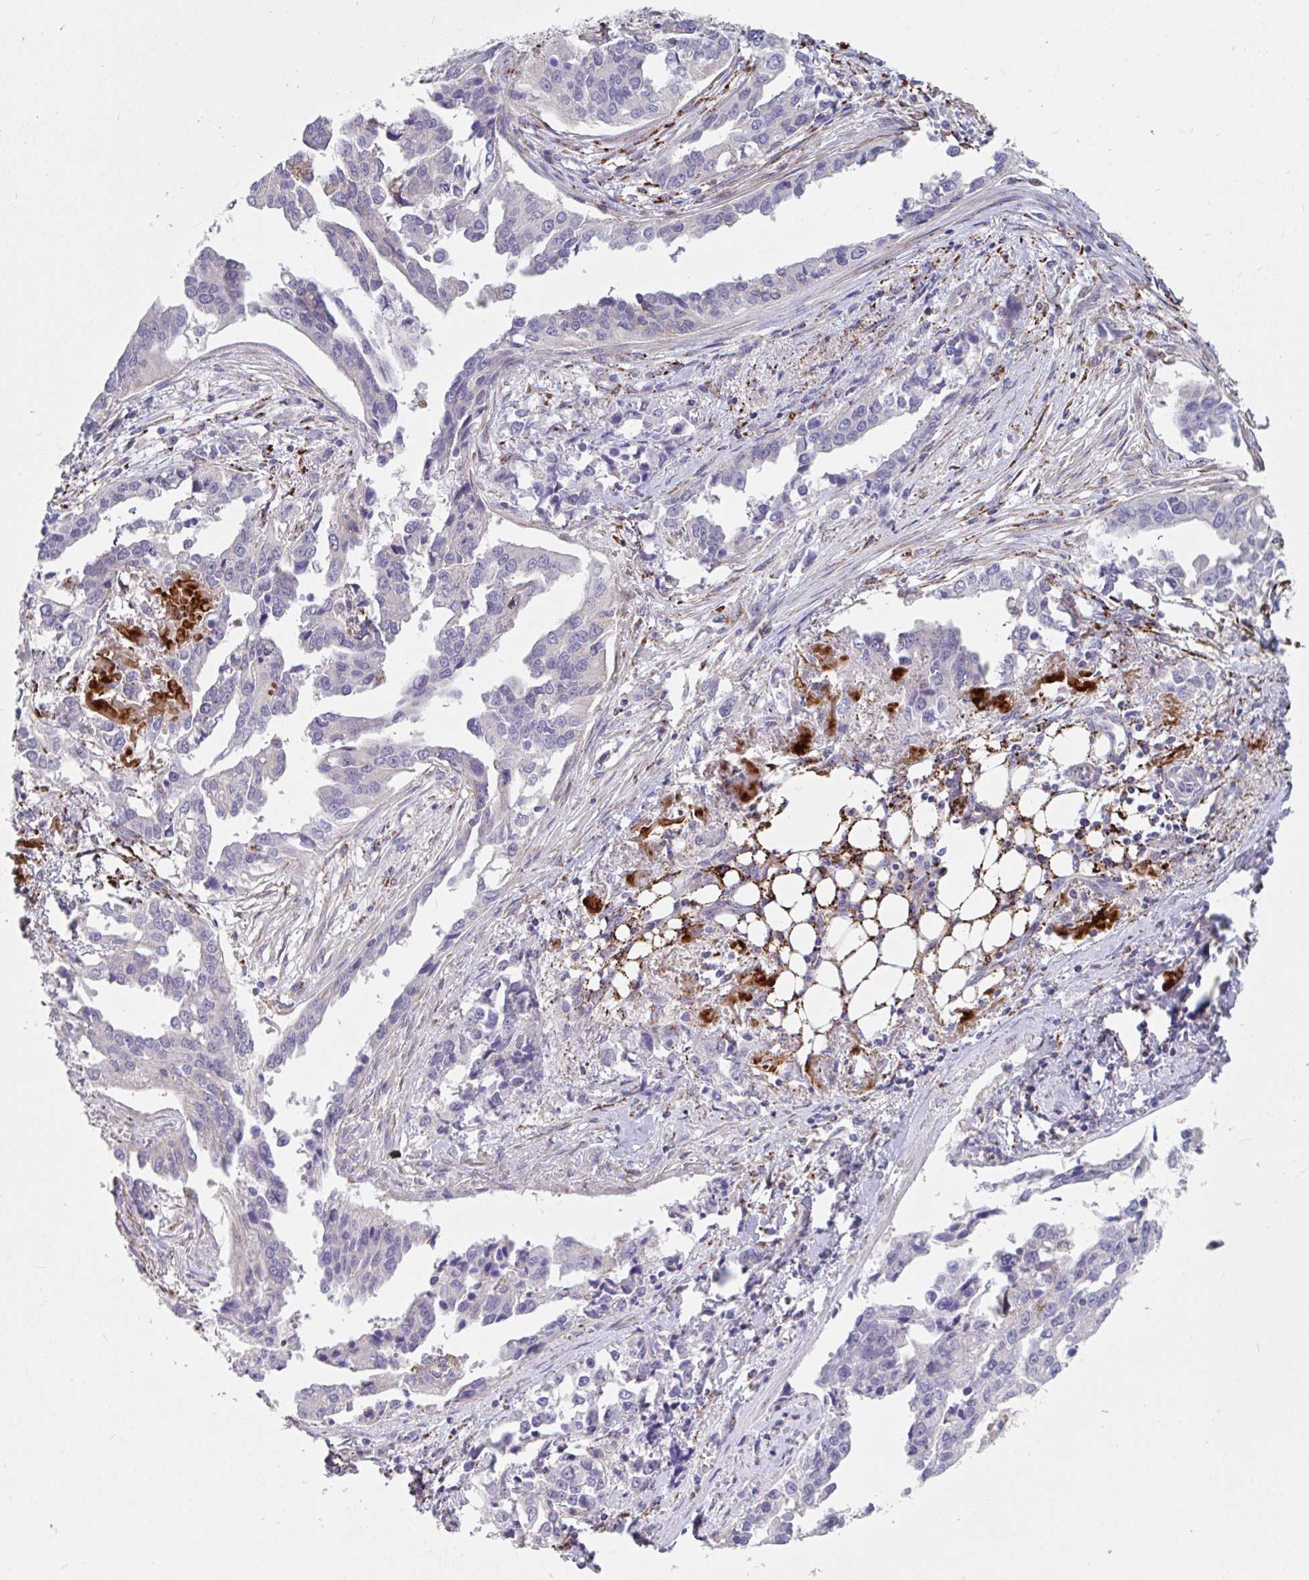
{"staining": {"intensity": "negative", "quantity": "none", "location": "none"}, "tissue": "ovarian cancer", "cell_type": "Tumor cells", "image_type": "cancer", "snomed": [{"axis": "morphology", "description": "Cystadenocarcinoma, serous, NOS"}, {"axis": "topography", "description": "Ovary"}], "caption": "Micrograph shows no significant protein expression in tumor cells of ovarian serous cystadenocarcinoma.", "gene": "FAM156B", "patient": {"sex": "female", "age": 75}}